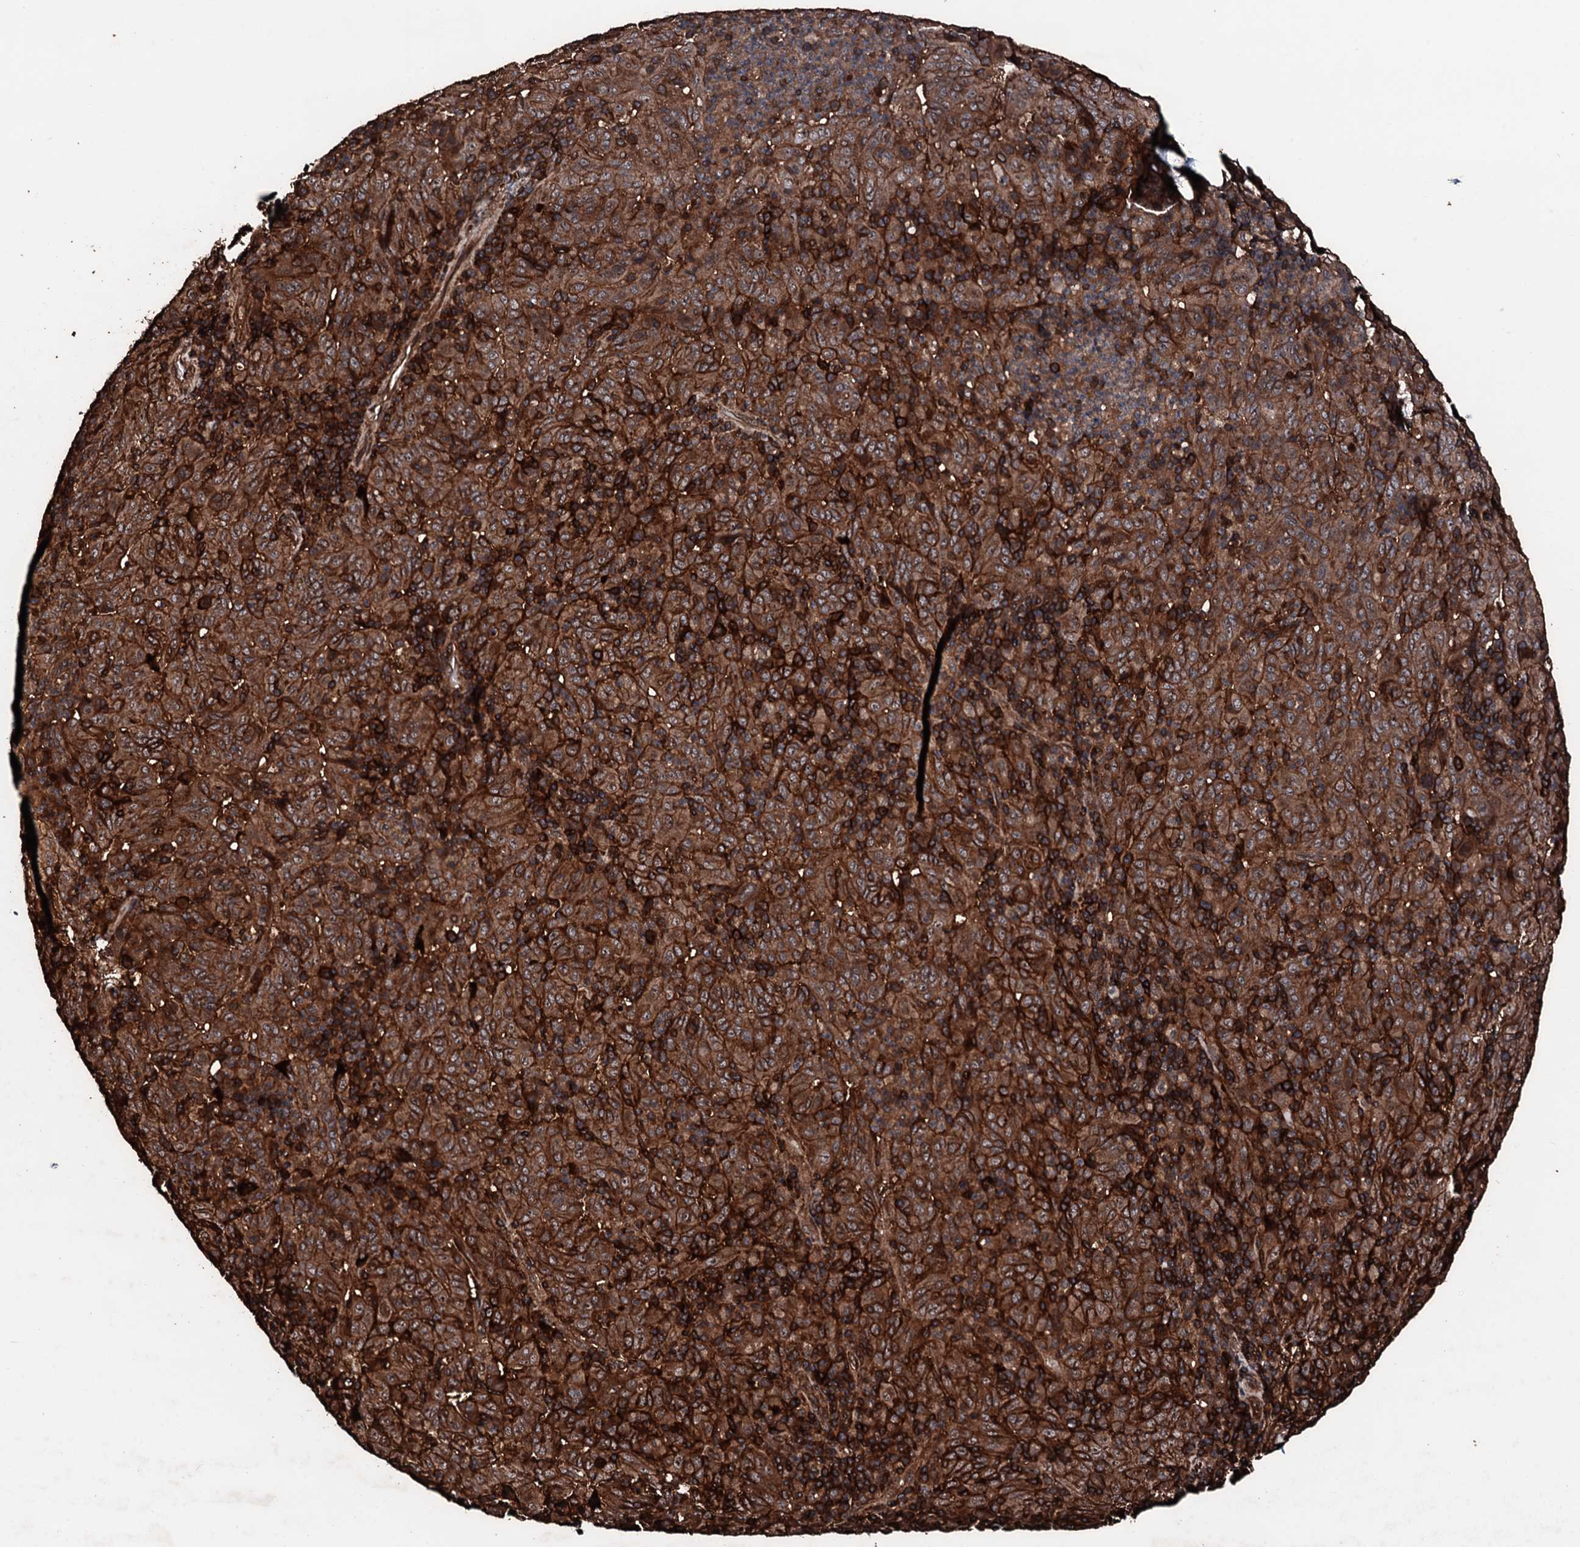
{"staining": {"intensity": "strong", "quantity": ">75%", "location": "cytoplasmic/membranous"}, "tissue": "pancreatic cancer", "cell_type": "Tumor cells", "image_type": "cancer", "snomed": [{"axis": "morphology", "description": "Adenocarcinoma, NOS"}, {"axis": "topography", "description": "Pancreas"}], "caption": "Tumor cells reveal strong cytoplasmic/membranous expression in approximately >75% of cells in pancreatic cancer (adenocarcinoma). (DAB (3,3'-diaminobenzidine) = brown stain, brightfield microscopy at high magnification).", "gene": "KIF18A", "patient": {"sex": "male", "age": 63}}